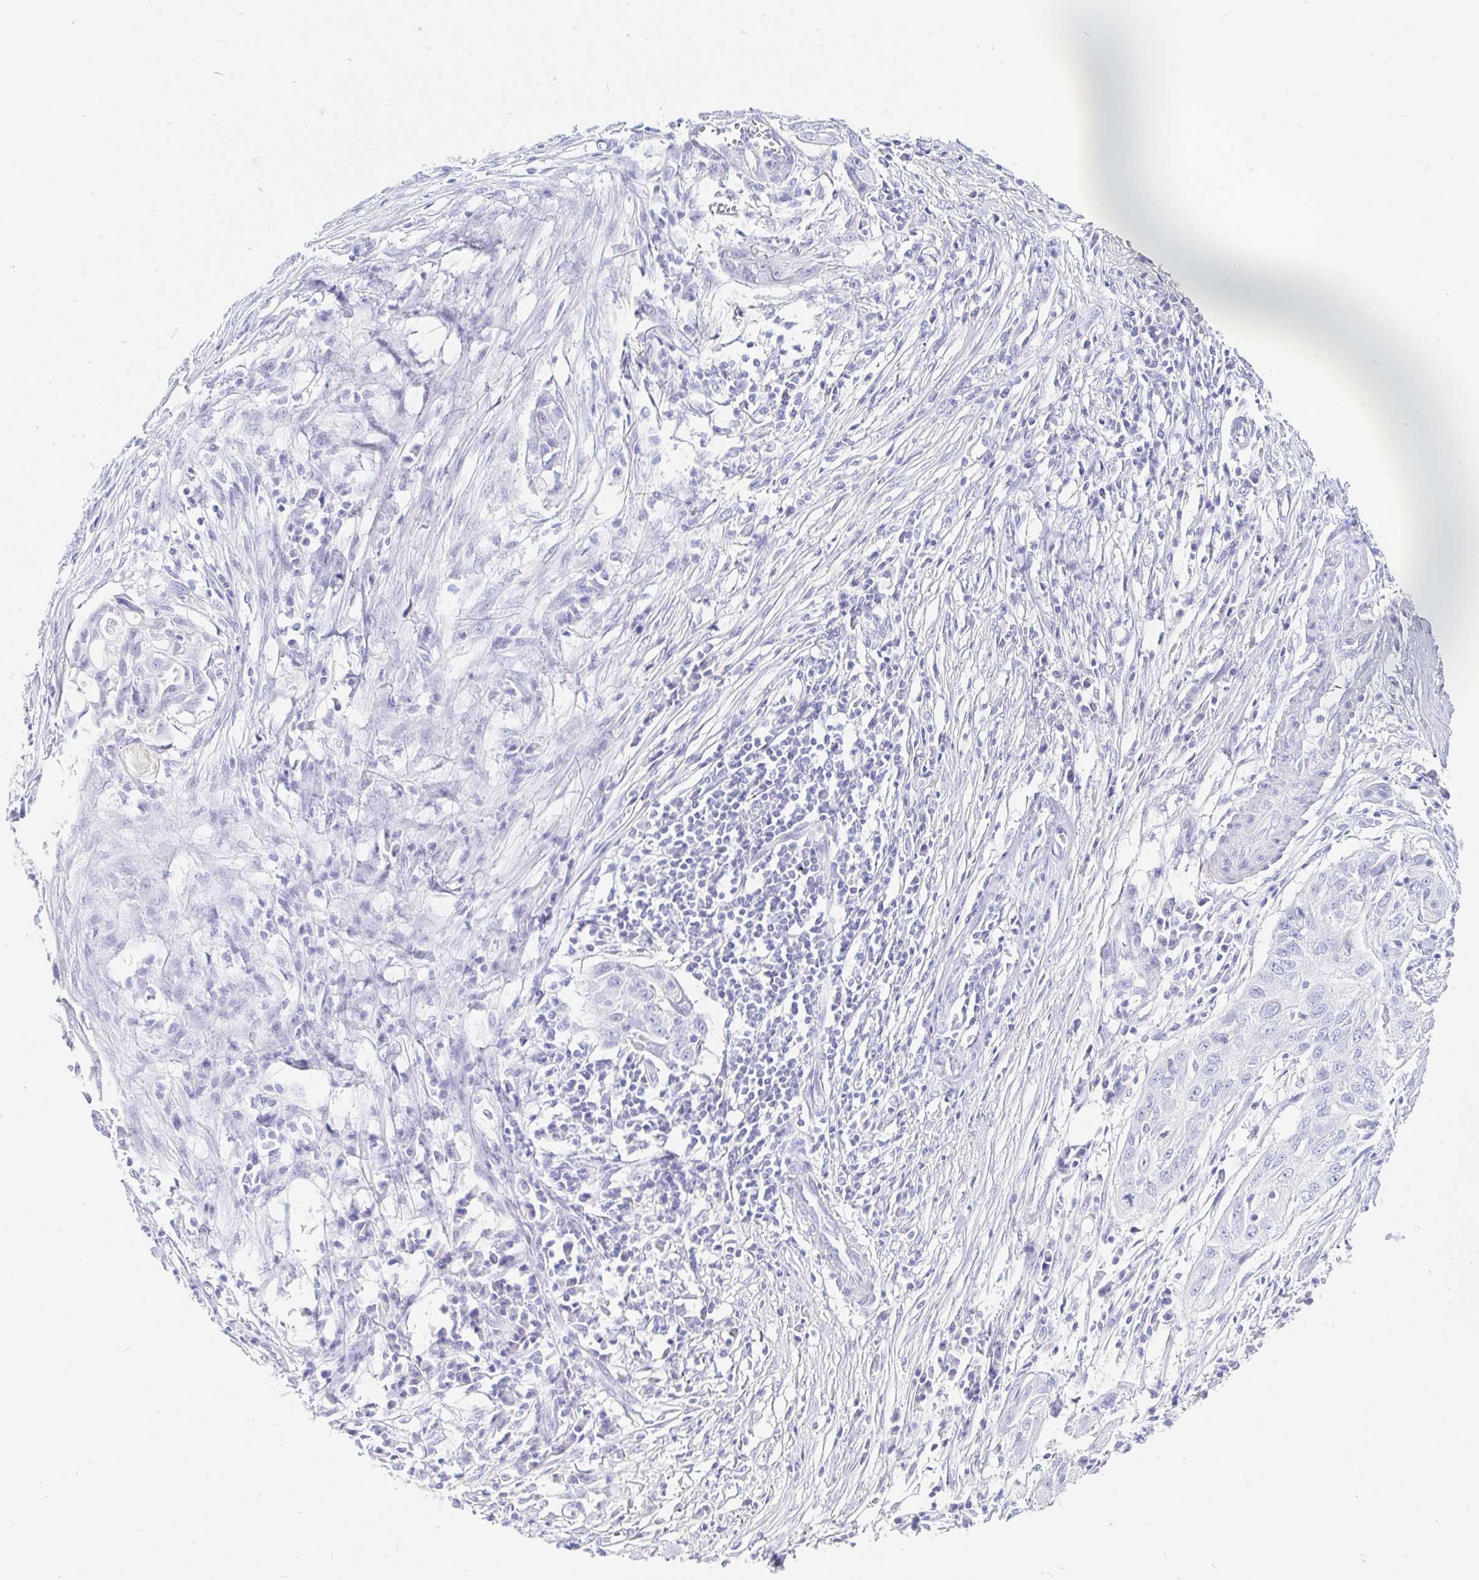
{"staining": {"intensity": "negative", "quantity": "none", "location": "none"}, "tissue": "skin cancer", "cell_type": "Tumor cells", "image_type": "cancer", "snomed": [{"axis": "morphology", "description": "Squamous cell carcinoma, NOS"}, {"axis": "topography", "description": "Skin"}, {"axis": "topography", "description": "Vulva"}], "caption": "An image of squamous cell carcinoma (skin) stained for a protein exhibits no brown staining in tumor cells. The staining was performed using DAB to visualize the protein expression in brown, while the nuclei were stained in blue with hematoxylin (Magnification: 20x).", "gene": "NR2E1", "patient": {"sex": "female", "age": 83}}